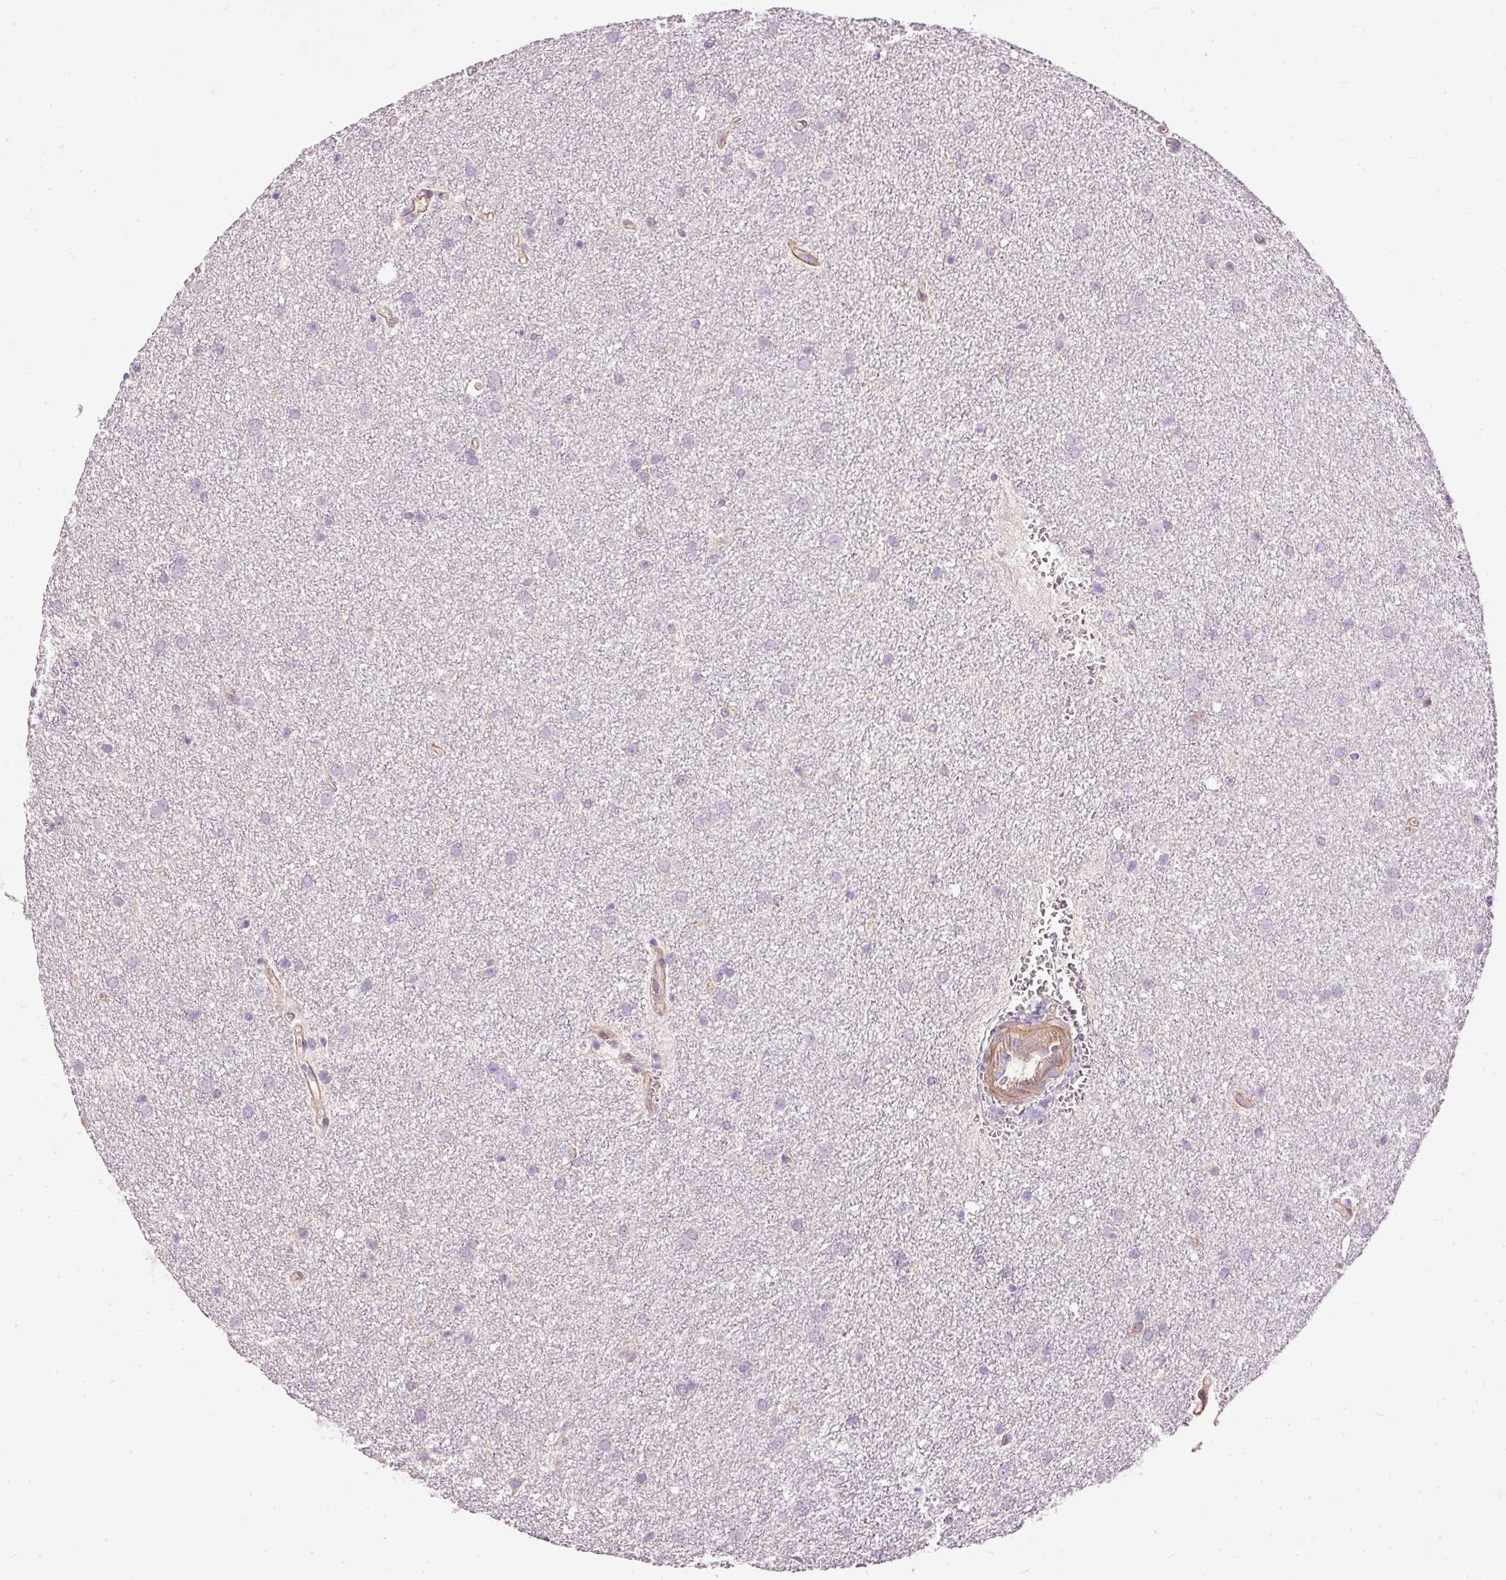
{"staining": {"intensity": "negative", "quantity": "none", "location": "none"}, "tissue": "glioma", "cell_type": "Tumor cells", "image_type": "cancer", "snomed": [{"axis": "morphology", "description": "Glioma, malignant, Low grade"}, {"axis": "topography", "description": "Cerebellum"}], "caption": "A high-resolution photomicrograph shows immunohistochemistry (IHC) staining of malignant glioma (low-grade), which displays no significant positivity in tumor cells.", "gene": "PAQR9", "patient": {"sex": "female", "age": 5}}